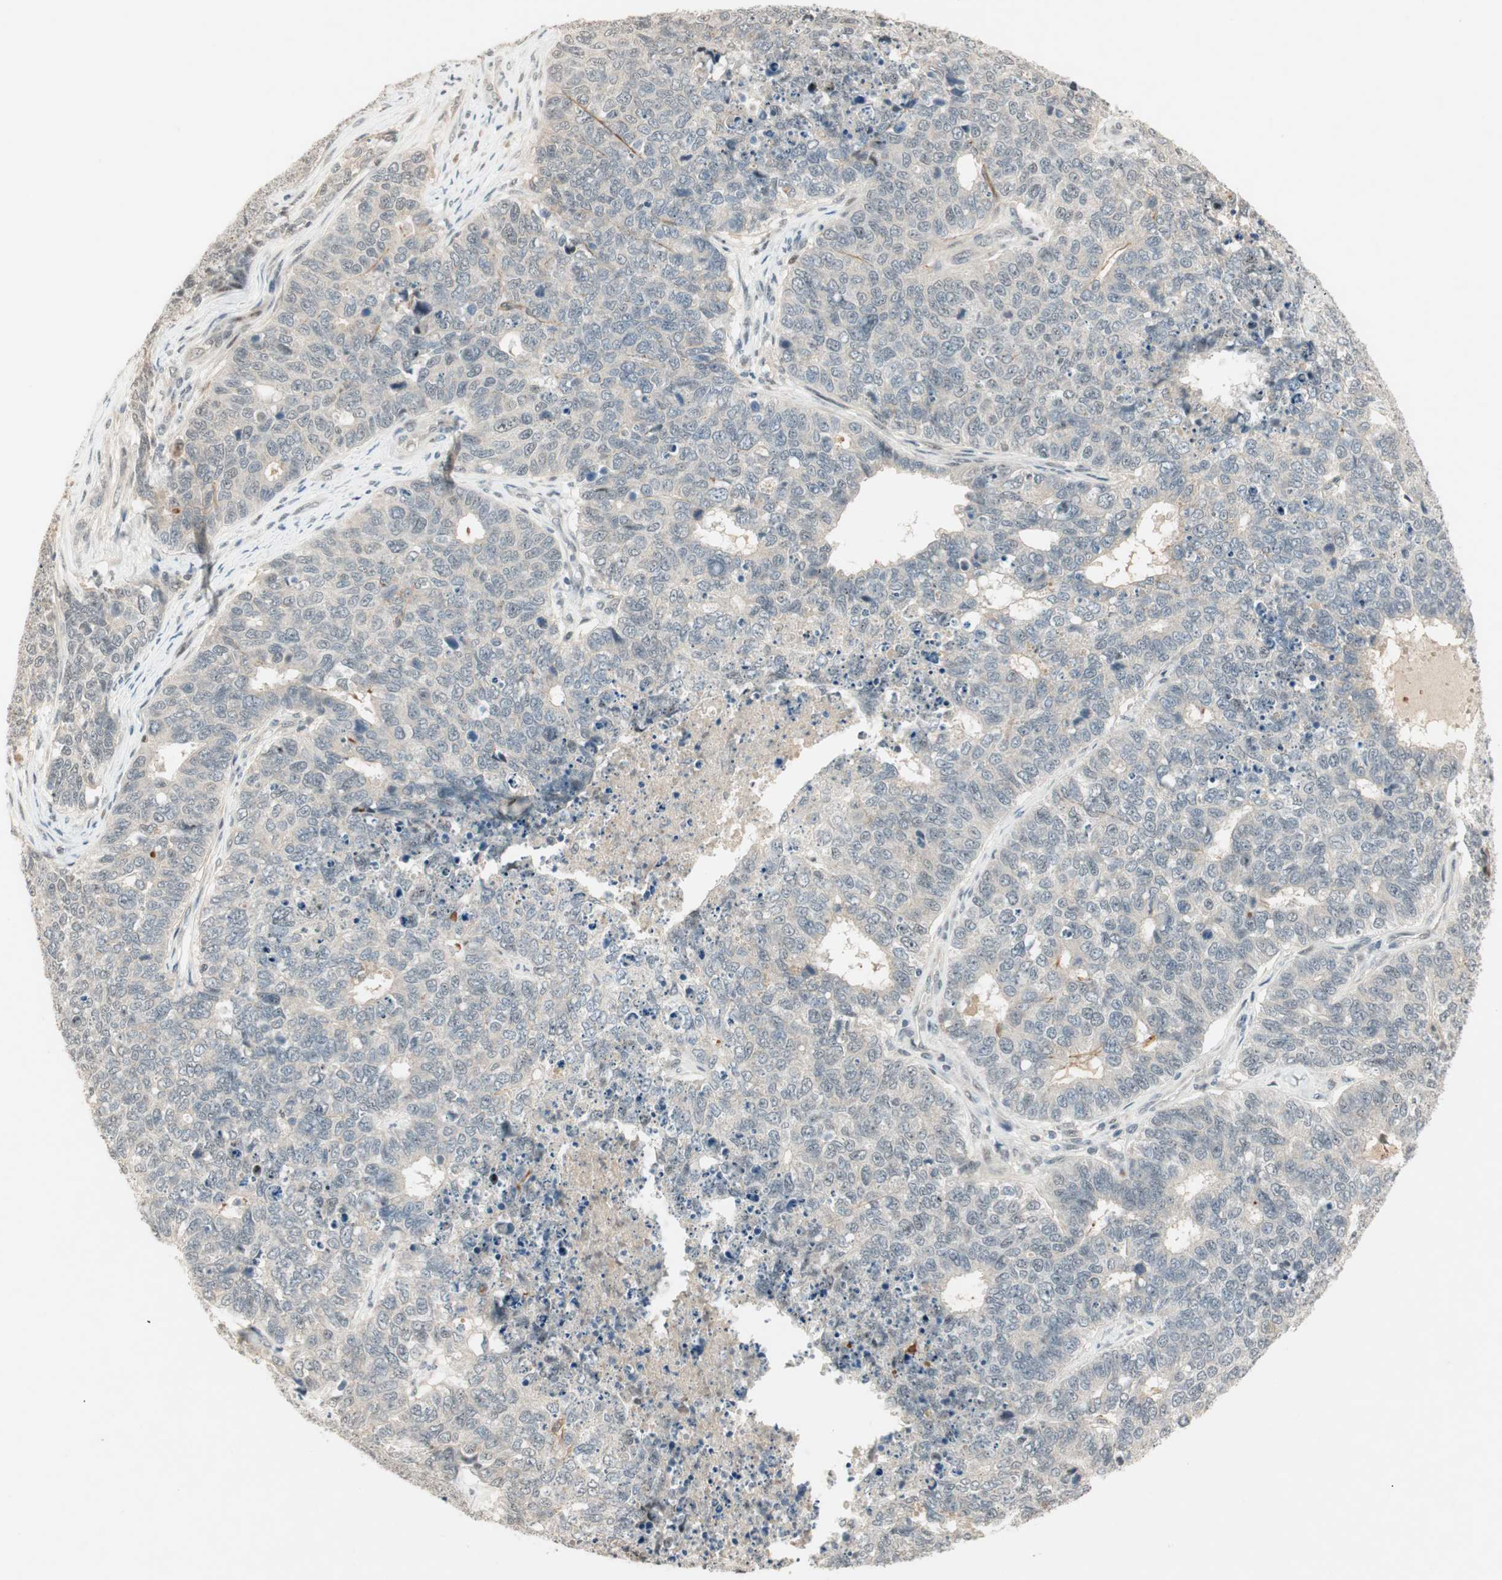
{"staining": {"intensity": "weak", "quantity": "<25%", "location": "cytoplasmic/membranous"}, "tissue": "cervical cancer", "cell_type": "Tumor cells", "image_type": "cancer", "snomed": [{"axis": "morphology", "description": "Squamous cell carcinoma, NOS"}, {"axis": "topography", "description": "Cervix"}], "caption": "Immunohistochemistry (IHC) of human cervical cancer reveals no positivity in tumor cells.", "gene": "ACSL5", "patient": {"sex": "female", "age": 63}}